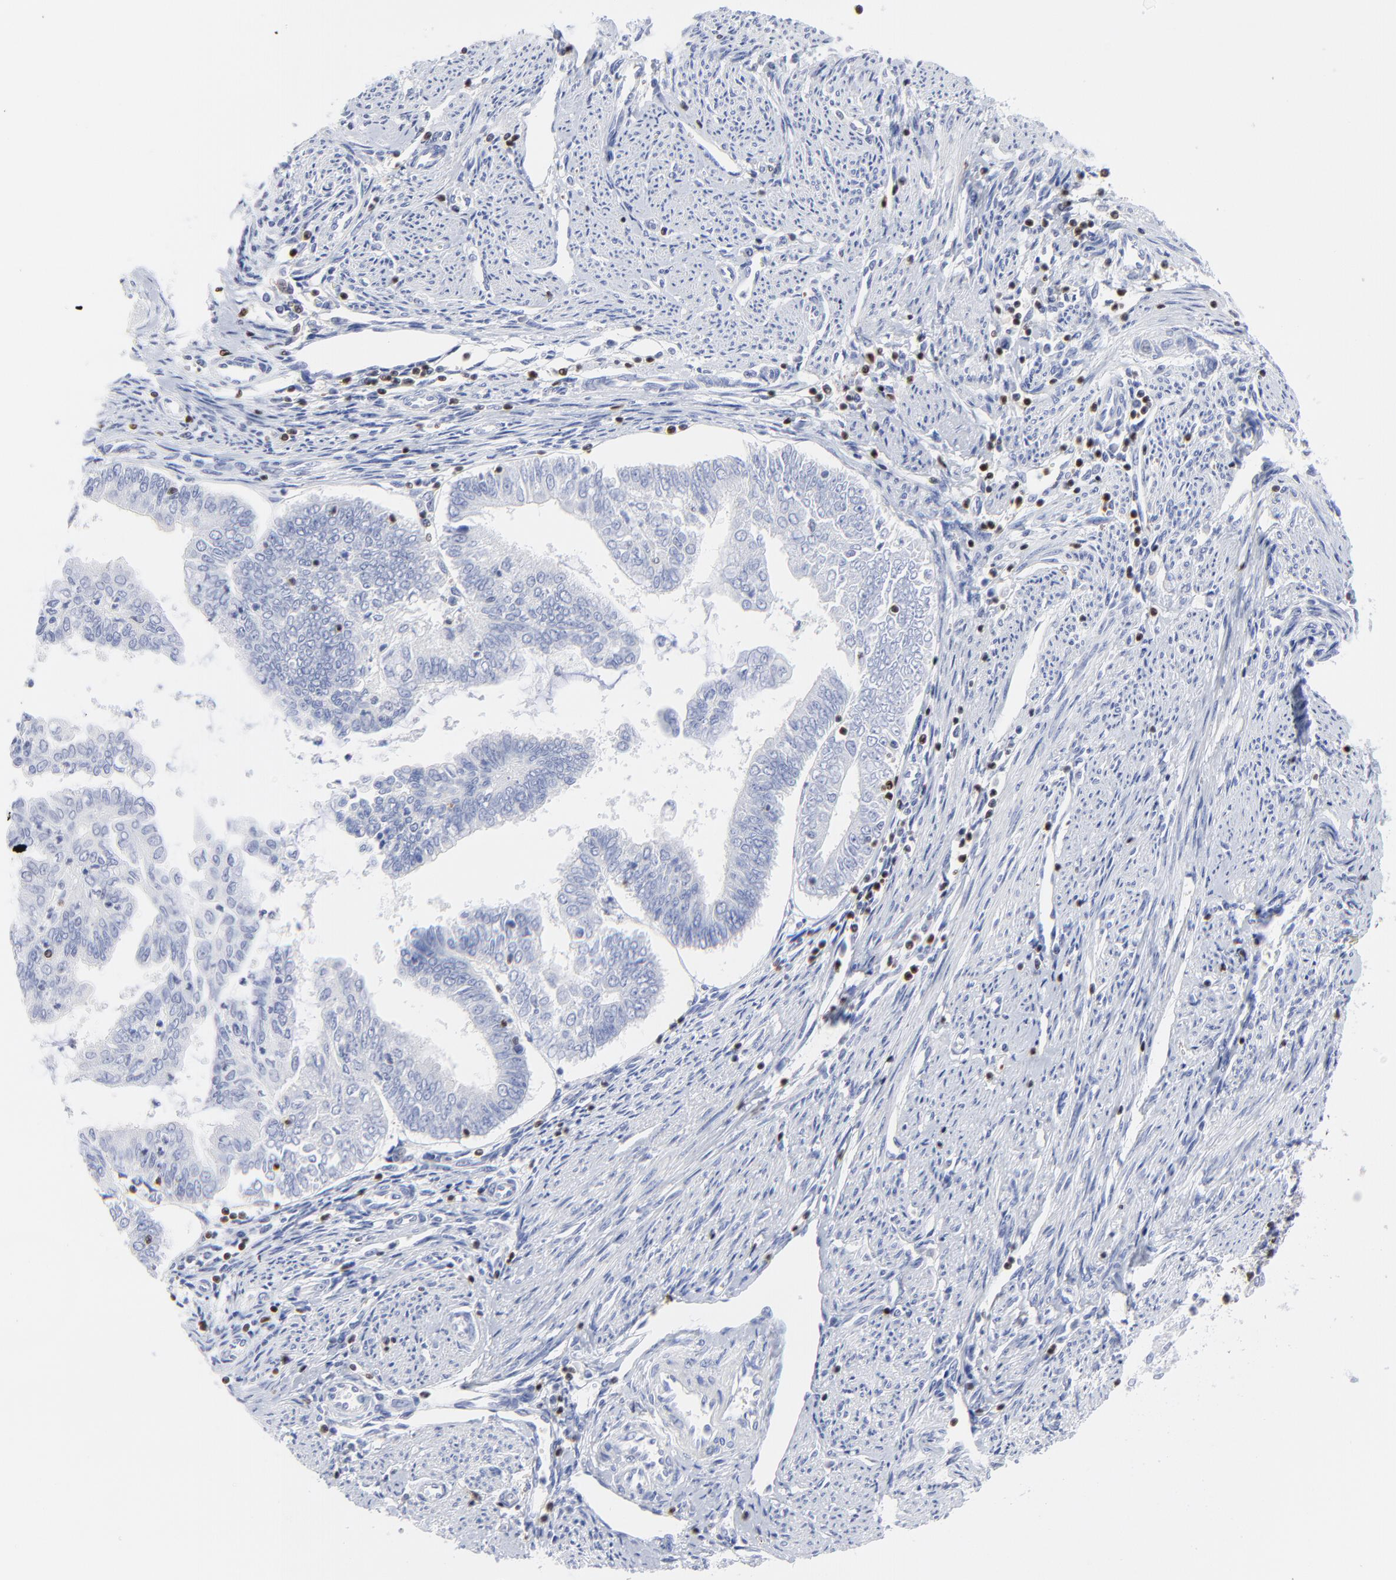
{"staining": {"intensity": "negative", "quantity": "none", "location": "none"}, "tissue": "endometrial cancer", "cell_type": "Tumor cells", "image_type": "cancer", "snomed": [{"axis": "morphology", "description": "Adenocarcinoma, NOS"}, {"axis": "topography", "description": "Endometrium"}], "caption": "The image demonstrates no significant expression in tumor cells of endometrial cancer.", "gene": "ZAP70", "patient": {"sex": "female", "age": 75}}